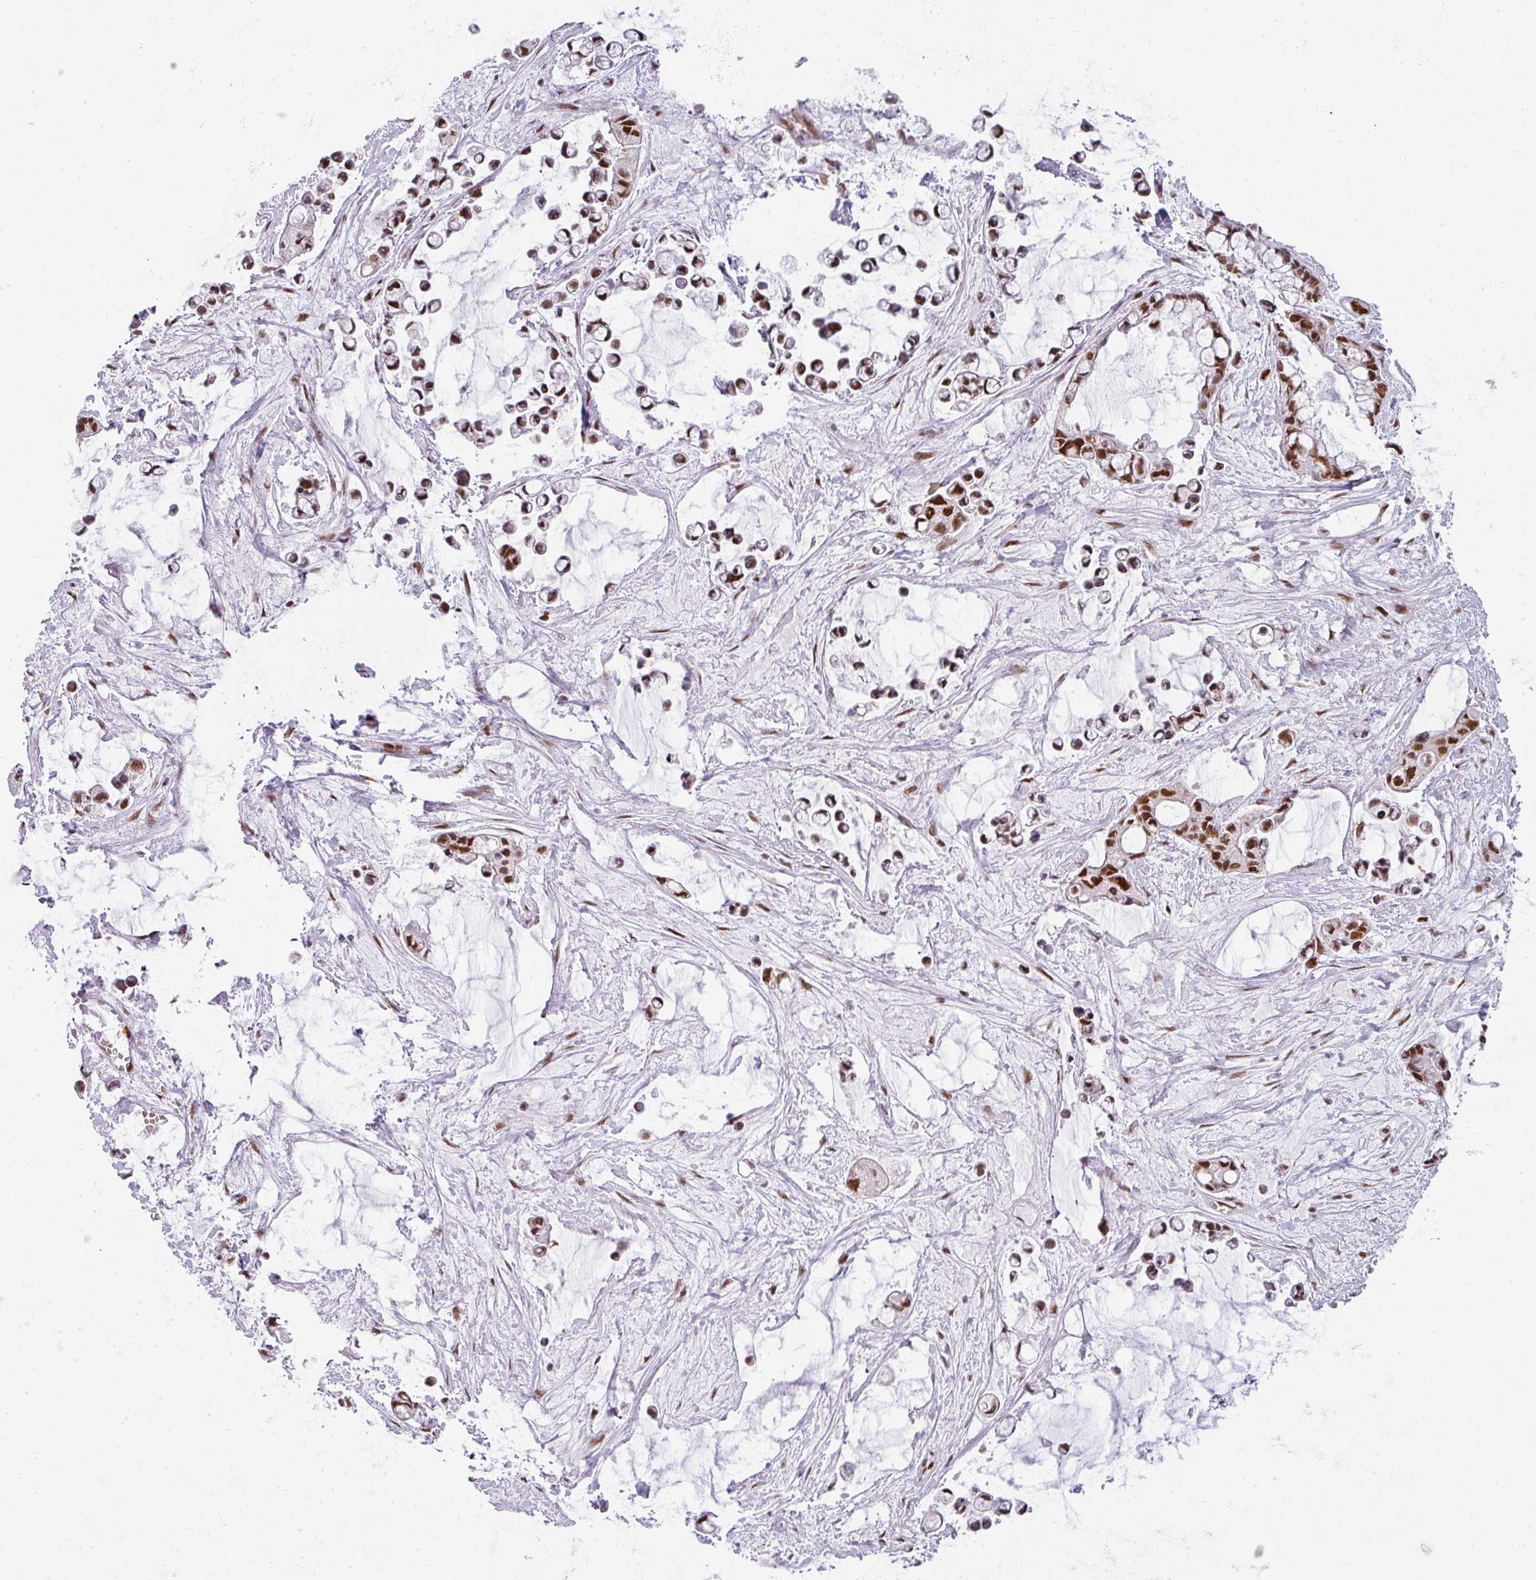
{"staining": {"intensity": "strong", "quantity": ">75%", "location": "nuclear"}, "tissue": "ovarian cancer", "cell_type": "Tumor cells", "image_type": "cancer", "snomed": [{"axis": "morphology", "description": "Cystadenocarcinoma, mucinous, NOS"}, {"axis": "topography", "description": "Ovary"}], "caption": "A brown stain labels strong nuclear staining of a protein in human ovarian cancer (mucinous cystadenocarcinoma) tumor cells. Using DAB (brown) and hematoxylin (blue) stains, captured at high magnification using brightfield microscopy.", "gene": "NCOA5", "patient": {"sex": "female", "age": 63}}